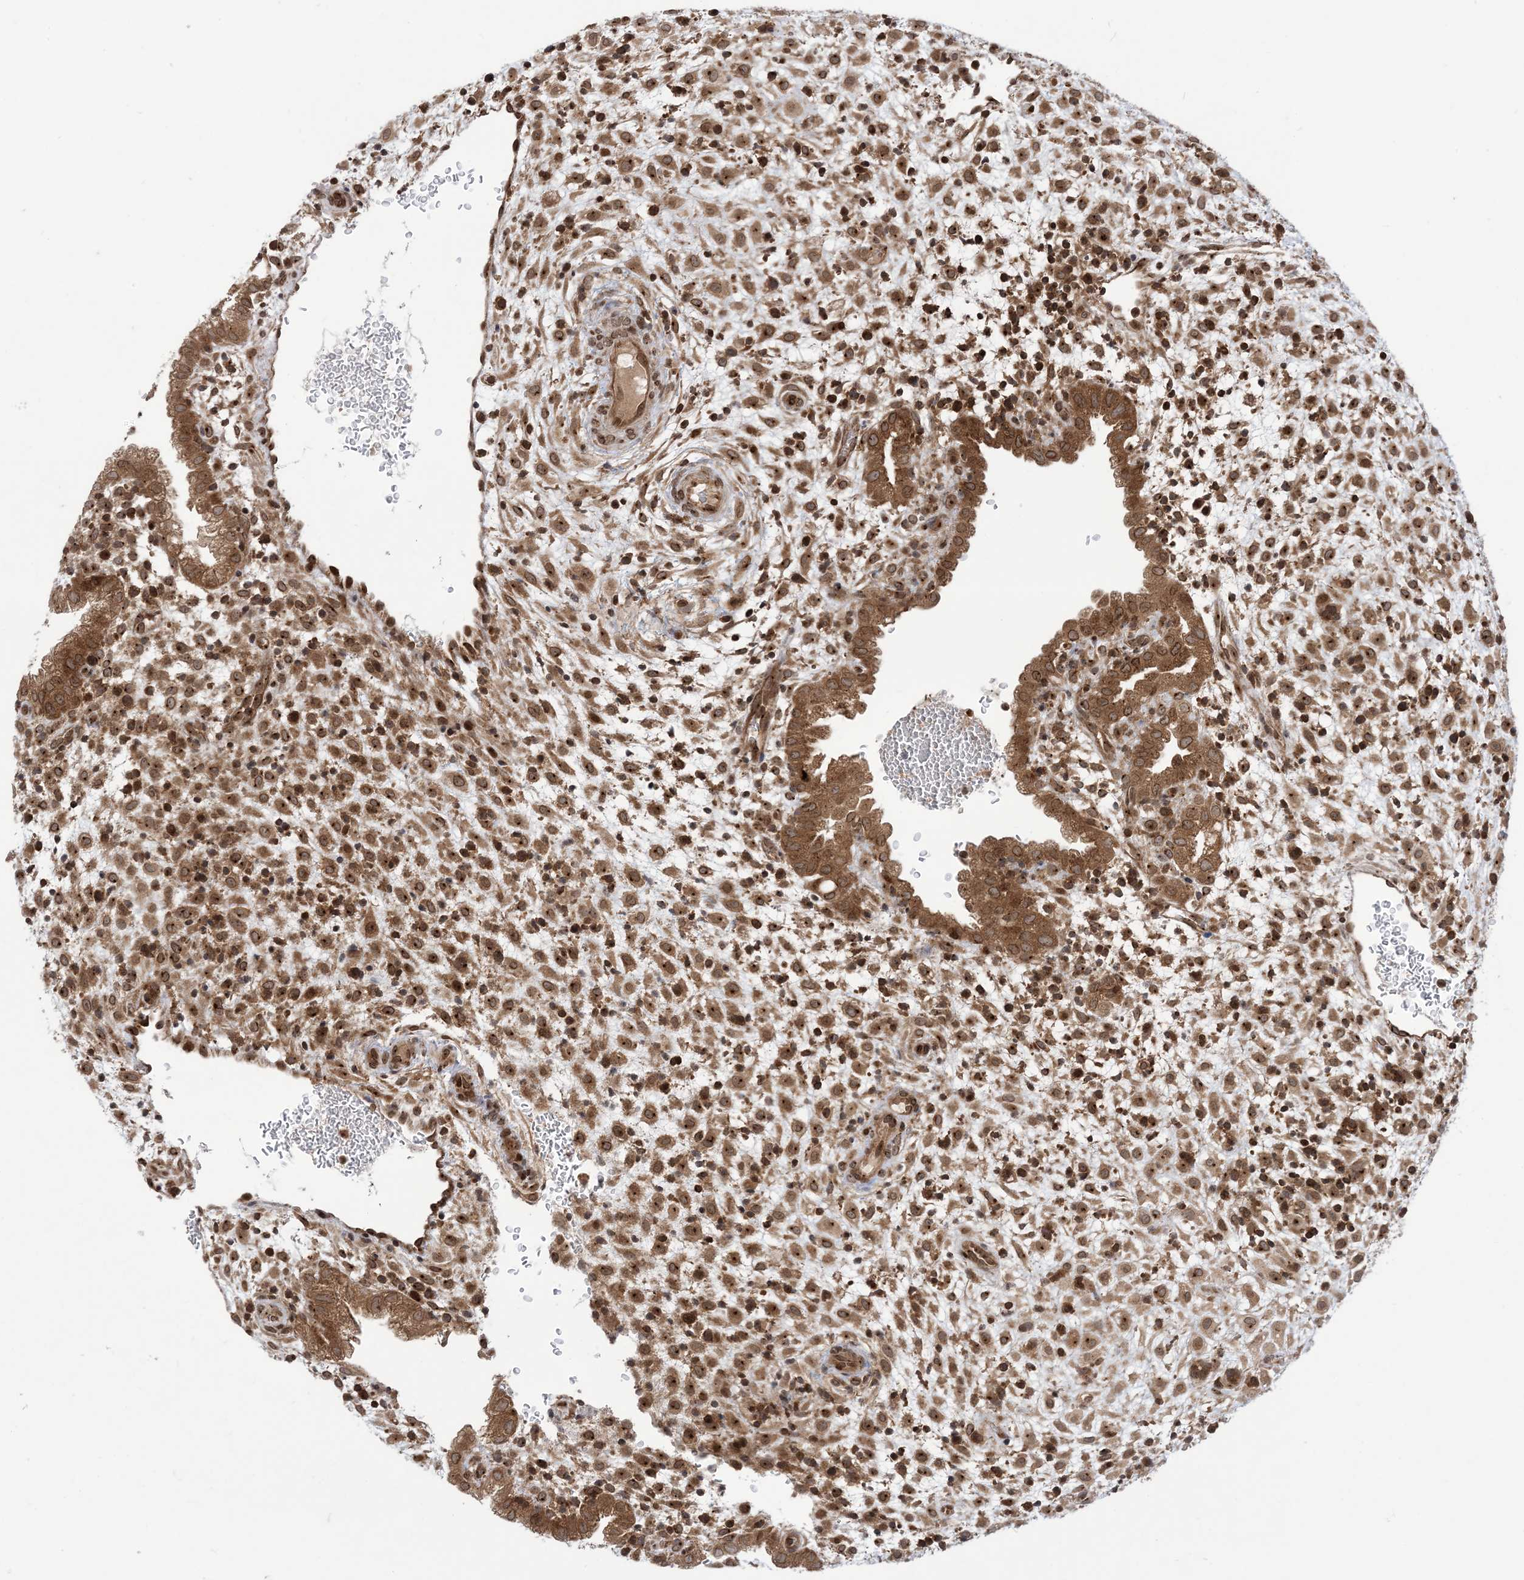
{"staining": {"intensity": "strong", "quantity": ">75%", "location": "cytoplasmic/membranous"}, "tissue": "placenta", "cell_type": "Trophoblastic cells", "image_type": "normal", "snomed": [{"axis": "morphology", "description": "Normal tissue, NOS"}, {"axis": "topography", "description": "Placenta"}], "caption": "Trophoblastic cells display high levels of strong cytoplasmic/membranous expression in about >75% of cells in unremarkable placenta.", "gene": "CASP4", "patient": {"sex": "female", "age": 35}}